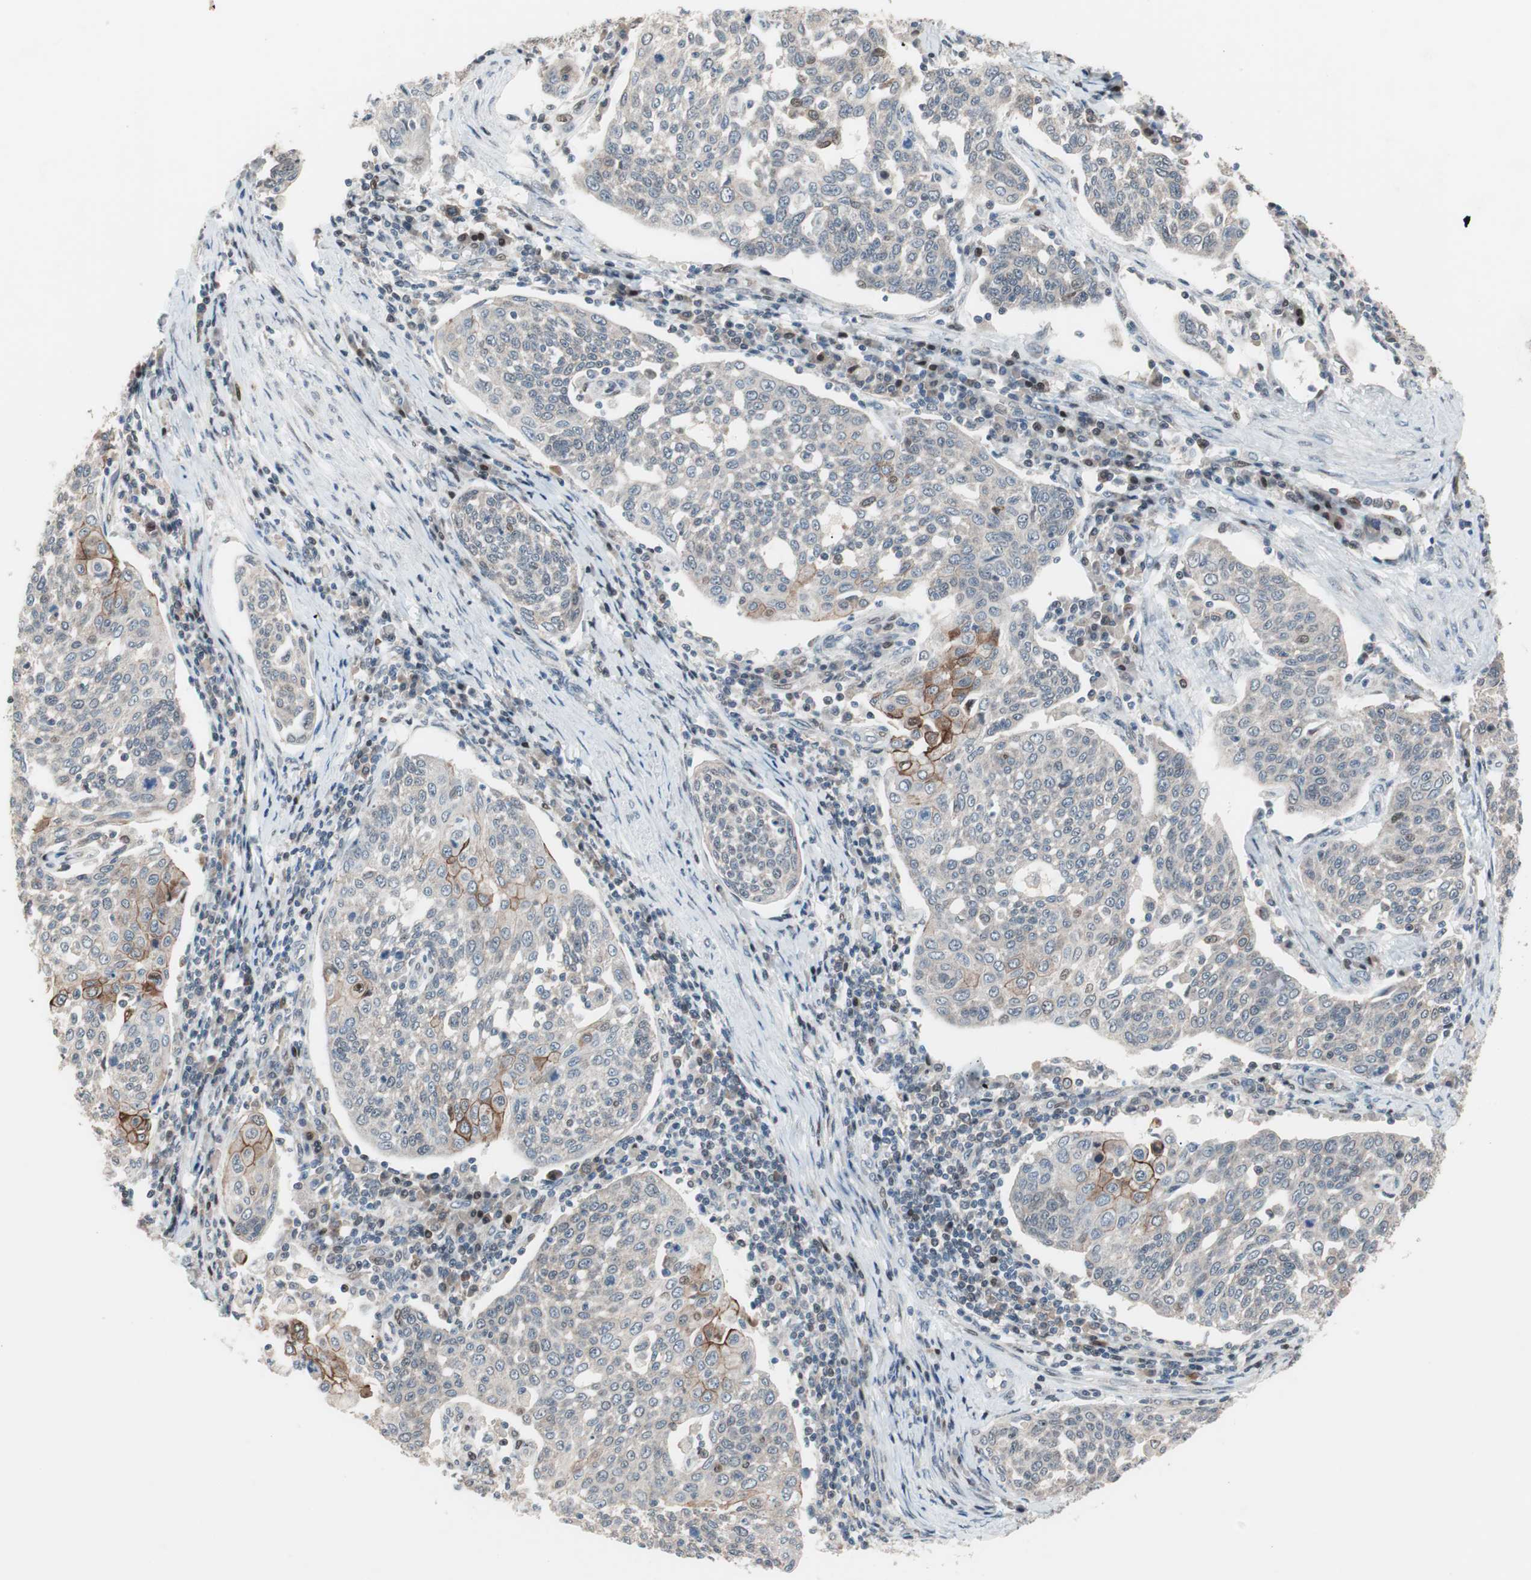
{"staining": {"intensity": "moderate", "quantity": "<25%", "location": "cytoplasmic/membranous"}, "tissue": "cervical cancer", "cell_type": "Tumor cells", "image_type": "cancer", "snomed": [{"axis": "morphology", "description": "Squamous cell carcinoma, NOS"}, {"axis": "topography", "description": "Cervix"}], "caption": "IHC of human cervical squamous cell carcinoma exhibits low levels of moderate cytoplasmic/membranous positivity in about <25% of tumor cells.", "gene": "POLH", "patient": {"sex": "female", "age": 34}}